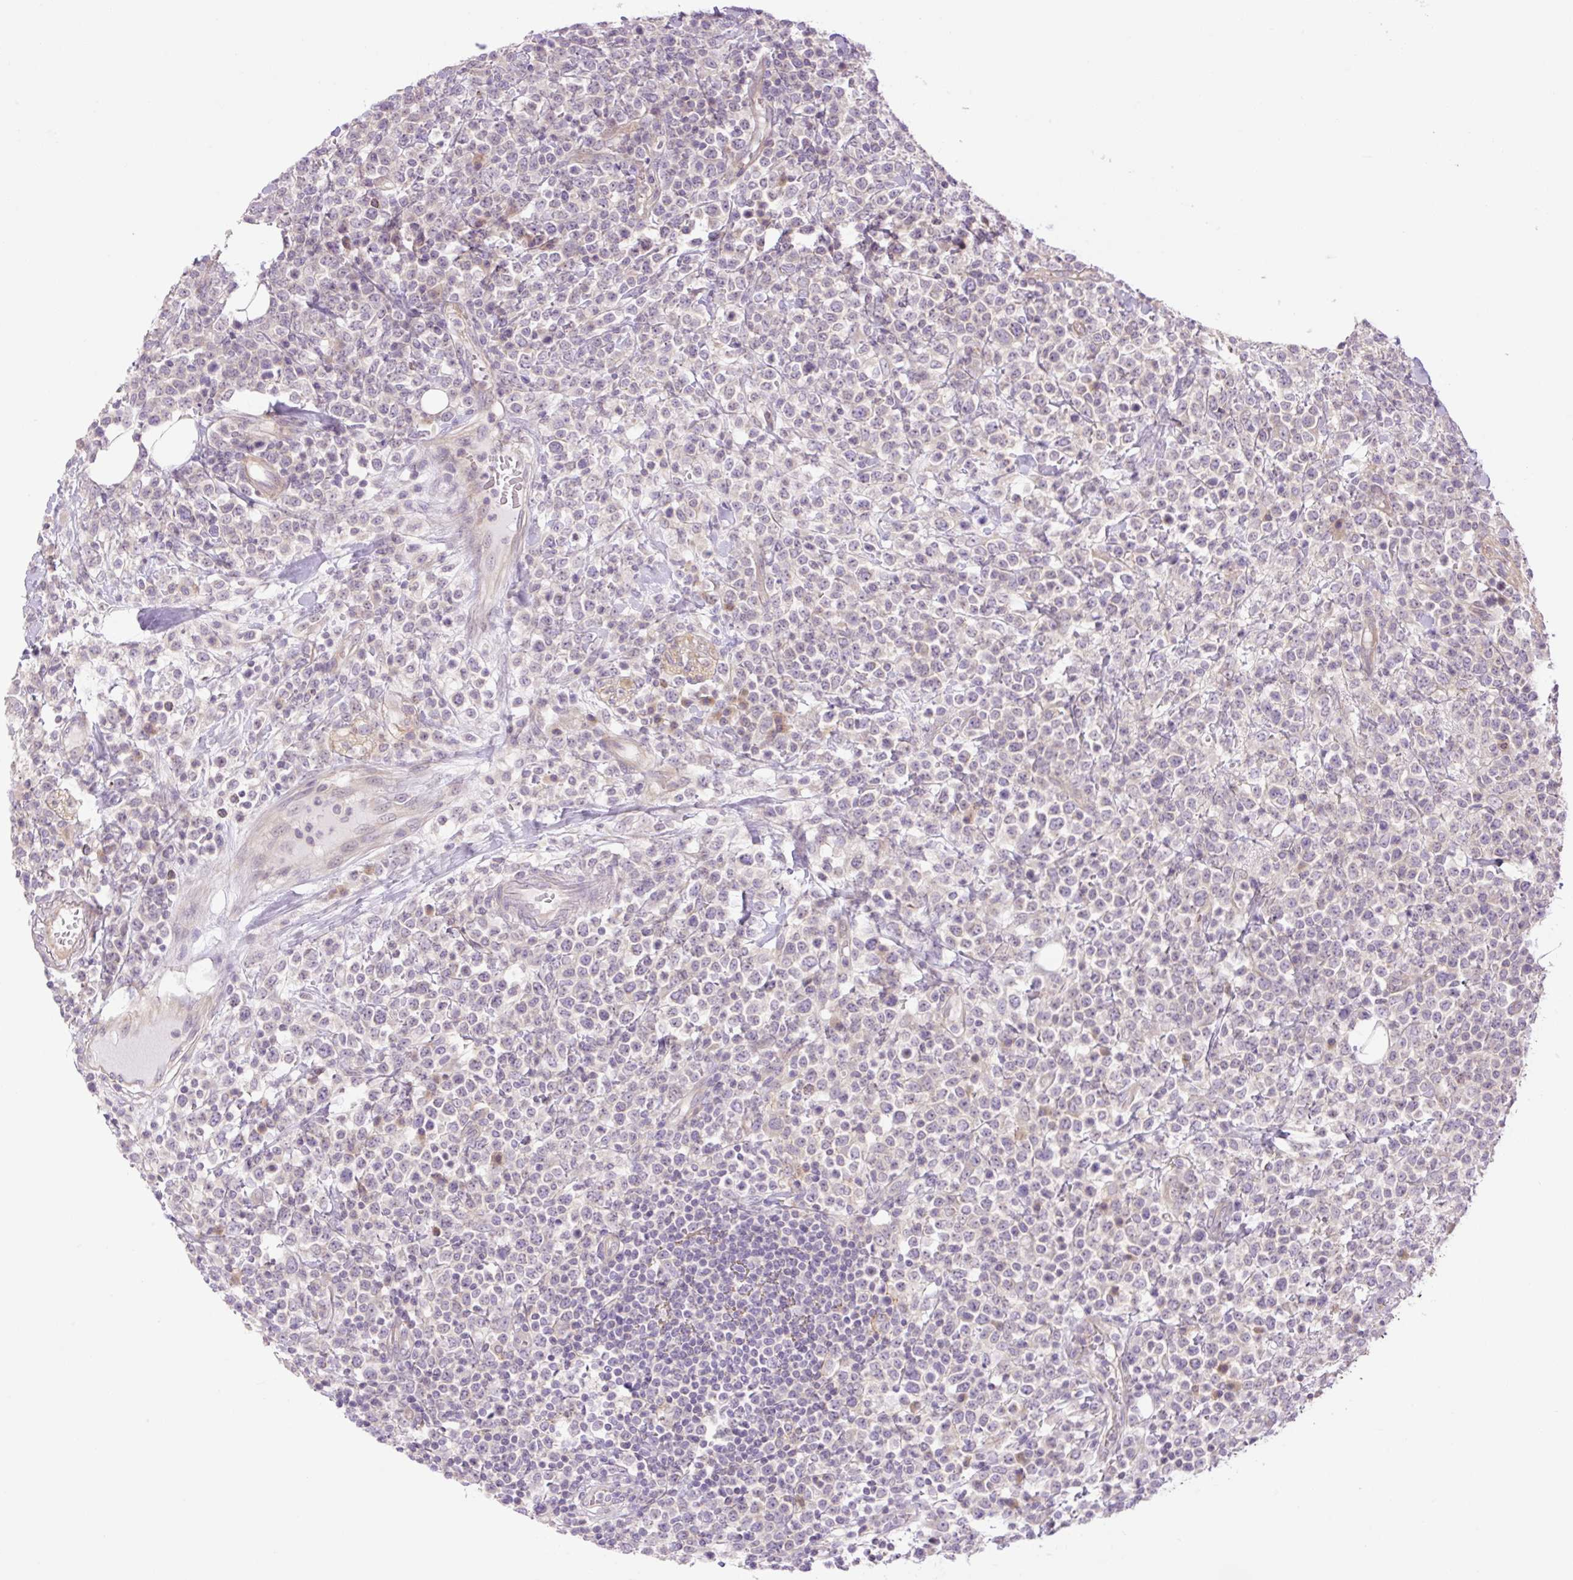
{"staining": {"intensity": "negative", "quantity": "none", "location": "none"}, "tissue": "lymphoma", "cell_type": "Tumor cells", "image_type": "cancer", "snomed": [{"axis": "morphology", "description": "Malignant lymphoma, non-Hodgkin's type, High grade"}, {"axis": "topography", "description": "Colon"}], "caption": "Tumor cells show no significant protein staining in malignant lymphoma, non-Hodgkin's type (high-grade).", "gene": "GRID2", "patient": {"sex": "female", "age": 53}}